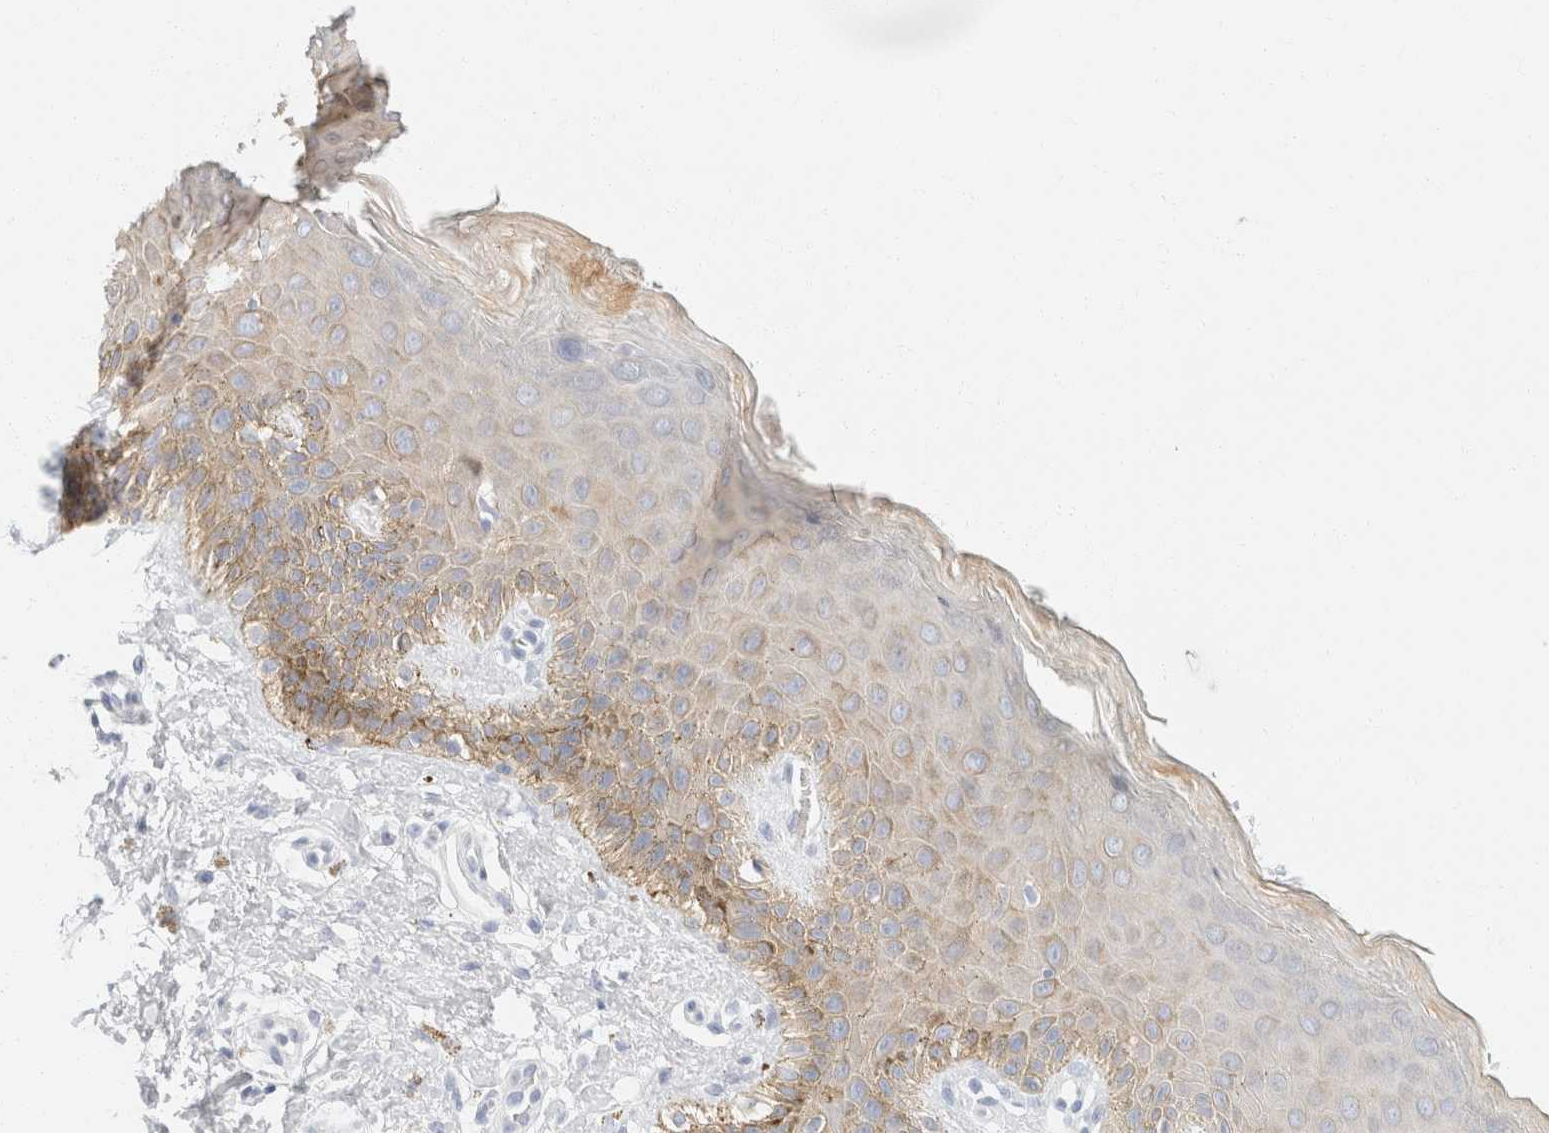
{"staining": {"intensity": "moderate", "quantity": "<25%", "location": "cytoplasmic/membranous"}, "tissue": "skin", "cell_type": "Epidermal cells", "image_type": "normal", "snomed": [{"axis": "morphology", "description": "Normal tissue, NOS"}, {"axis": "topography", "description": "Anal"}], "caption": "Protein staining demonstrates moderate cytoplasmic/membranous positivity in about <25% of epidermal cells in benign skin.", "gene": "KRT20", "patient": {"sex": "male", "age": 44}}